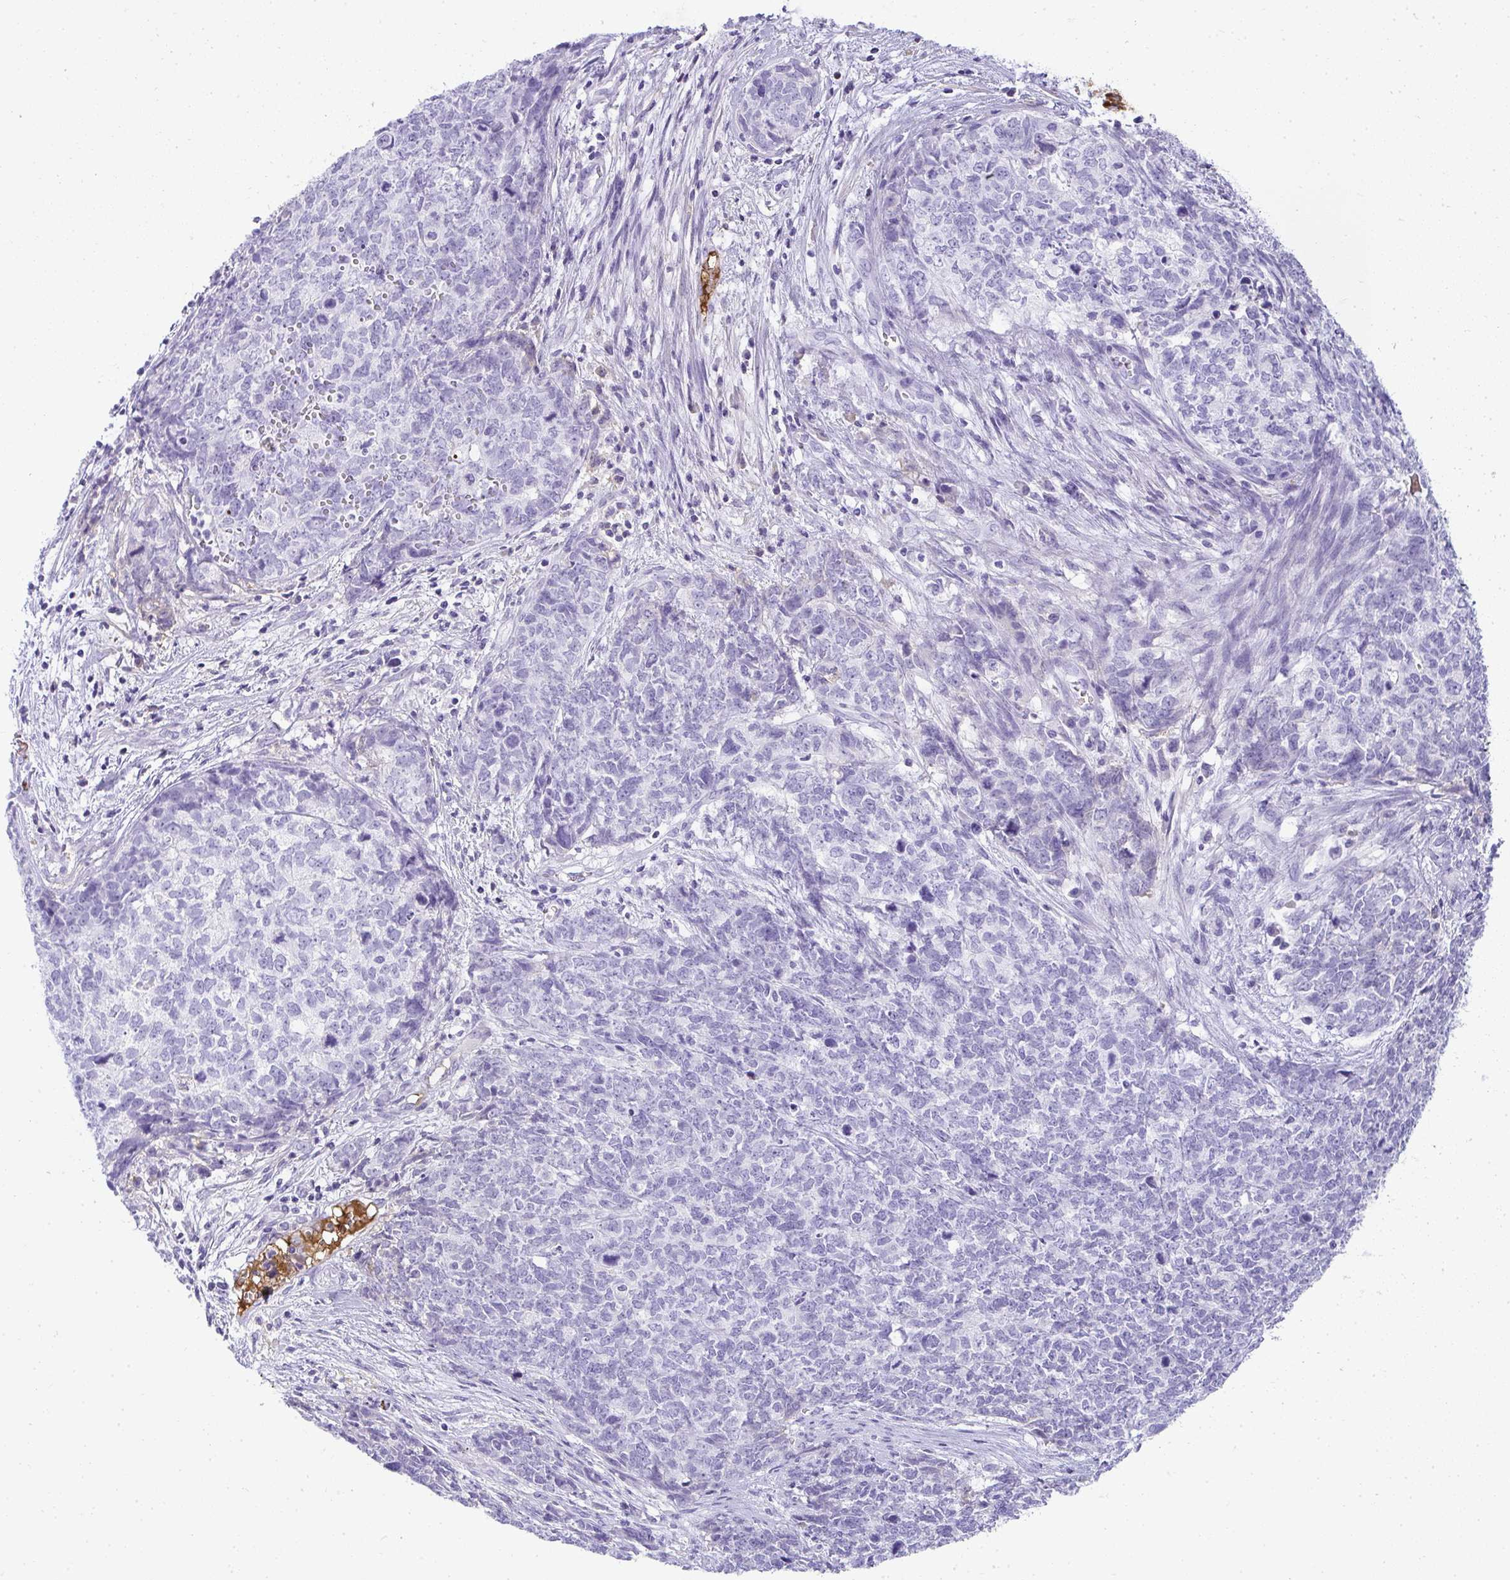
{"staining": {"intensity": "negative", "quantity": "none", "location": "none"}, "tissue": "cervical cancer", "cell_type": "Tumor cells", "image_type": "cancer", "snomed": [{"axis": "morphology", "description": "Adenocarcinoma, NOS"}, {"axis": "topography", "description": "Cervix"}], "caption": "Immunohistochemistry (IHC) histopathology image of cervical adenocarcinoma stained for a protein (brown), which shows no expression in tumor cells.", "gene": "ZSWIM3", "patient": {"sex": "female", "age": 63}}